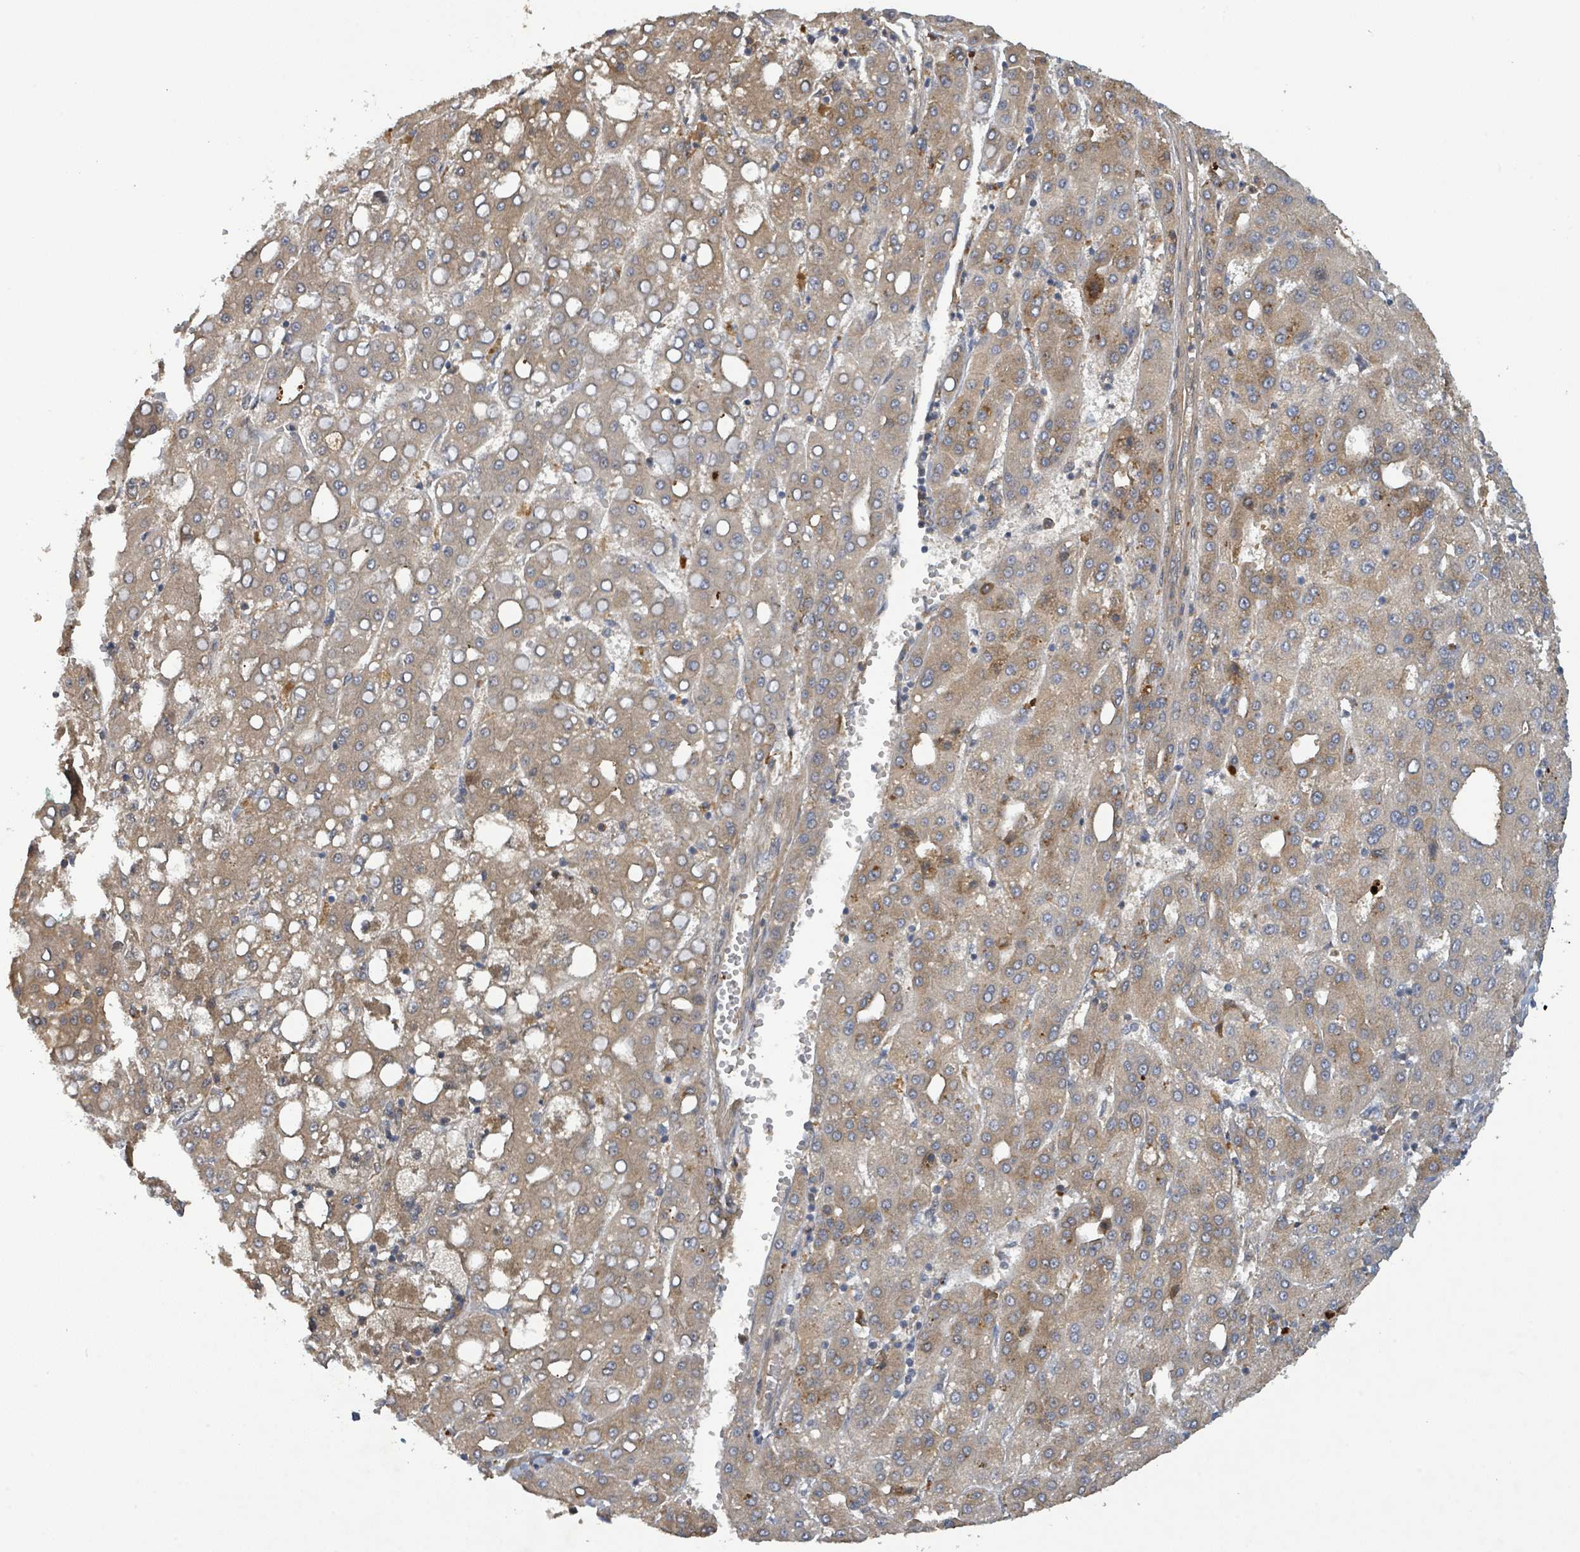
{"staining": {"intensity": "weak", "quantity": ">75%", "location": "cytoplasmic/membranous"}, "tissue": "liver cancer", "cell_type": "Tumor cells", "image_type": "cancer", "snomed": [{"axis": "morphology", "description": "Carcinoma, Hepatocellular, NOS"}, {"axis": "topography", "description": "Liver"}], "caption": "A photomicrograph showing weak cytoplasmic/membranous positivity in about >75% of tumor cells in hepatocellular carcinoma (liver), as visualized by brown immunohistochemical staining.", "gene": "STARD4", "patient": {"sex": "male", "age": 65}}